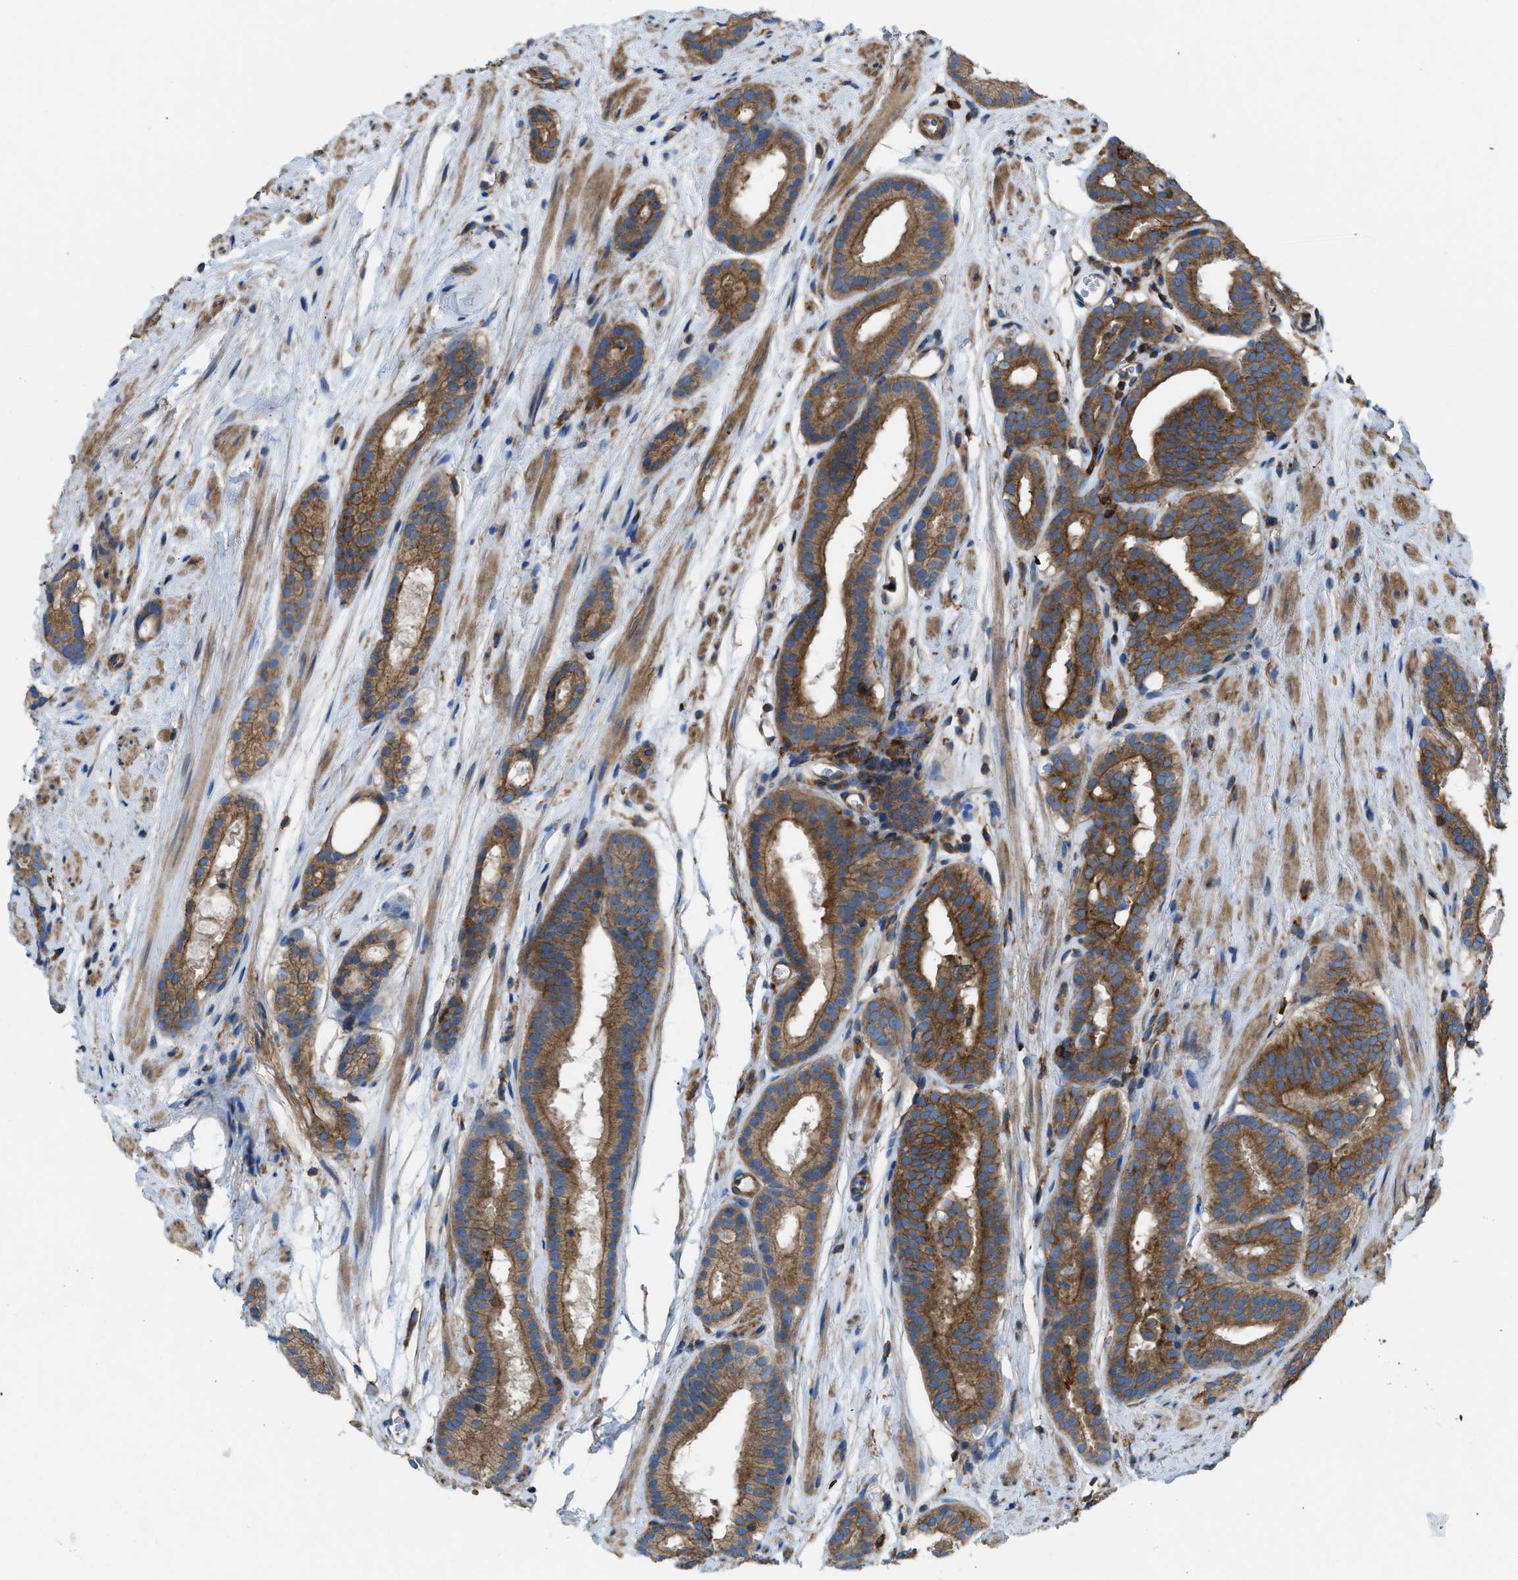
{"staining": {"intensity": "moderate", "quantity": ">75%", "location": "cytoplasmic/membranous"}, "tissue": "prostate cancer", "cell_type": "Tumor cells", "image_type": "cancer", "snomed": [{"axis": "morphology", "description": "Adenocarcinoma, Low grade"}, {"axis": "topography", "description": "Prostate"}], "caption": "DAB immunohistochemical staining of prostate cancer exhibits moderate cytoplasmic/membranous protein expression in approximately >75% of tumor cells.", "gene": "MYO18A", "patient": {"sex": "male", "age": 69}}